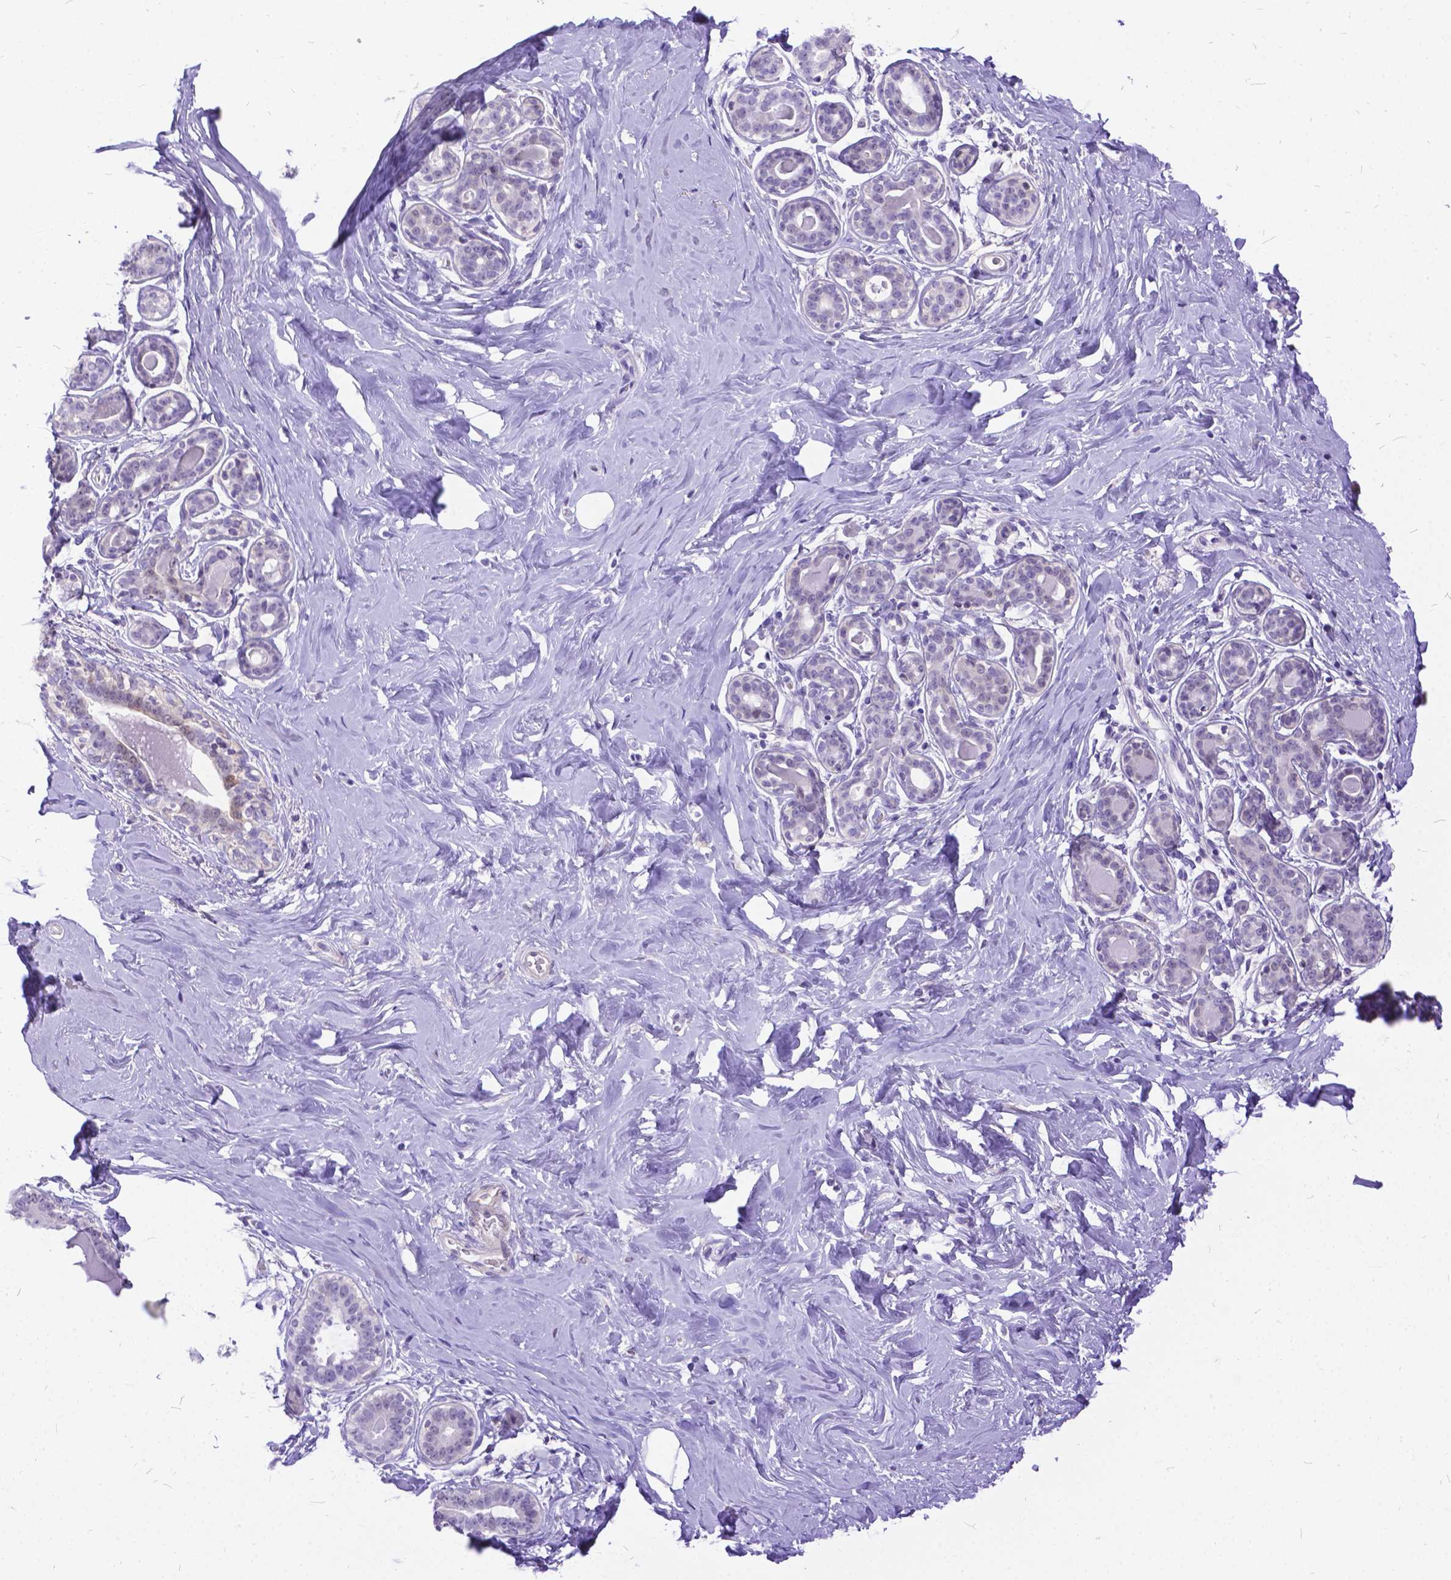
{"staining": {"intensity": "negative", "quantity": "none", "location": "none"}, "tissue": "breast", "cell_type": "Adipocytes", "image_type": "normal", "snomed": [{"axis": "morphology", "description": "Normal tissue, NOS"}, {"axis": "topography", "description": "Skin"}, {"axis": "topography", "description": "Breast"}], "caption": "This is a micrograph of immunohistochemistry (IHC) staining of normal breast, which shows no positivity in adipocytes.", "gene": "TMEM169", "patient": {"sex": "female", "age": 43}}